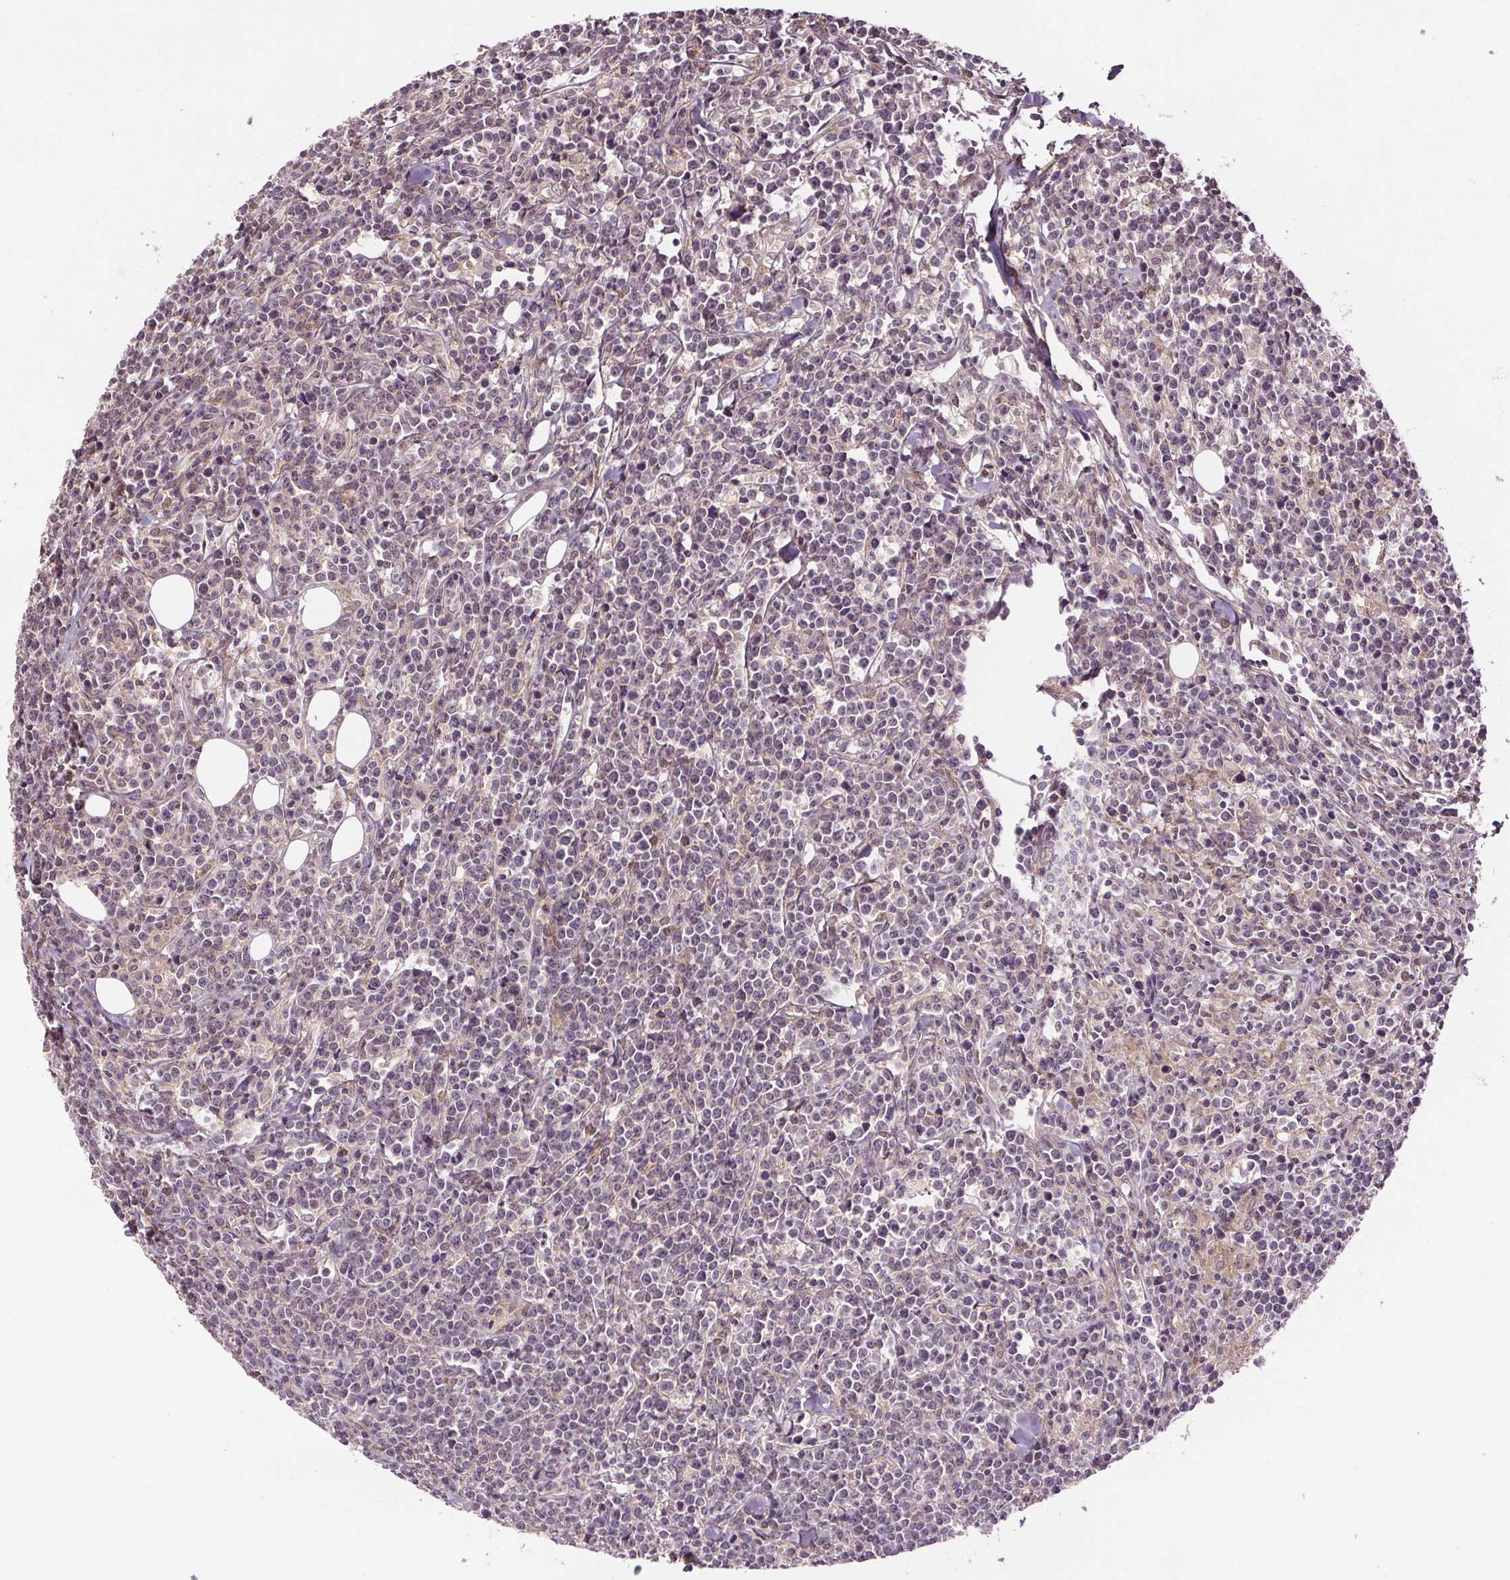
{"staining": {"intensity": "negative", "quantity": "none", "location": "none"}, "tissue": "lymphoma", "cell_type": "Tumor cells", "image_type": "cancer", "snomed": [{"axis": "morphology", "description": "Malignant lymphoma, non-Hodgkin's type, High grade"}, {"axis": "topography", "description": "Small intestine"}], "caption": "IHC photomicrograph of human high-grade malignant lymphoma, non-Hodgkin's type stained for a protein (brown), which reveals no expression in tumor cells. The staining was performed using DAB (3,3'-diaminobenzidine) to visualize the protein expression in brown, while the nuclei were stained in blue with hematoxylin (Magnification: 20x).", "gene": "EPHB3", "patient": {"sex": "female", "age": 56}}